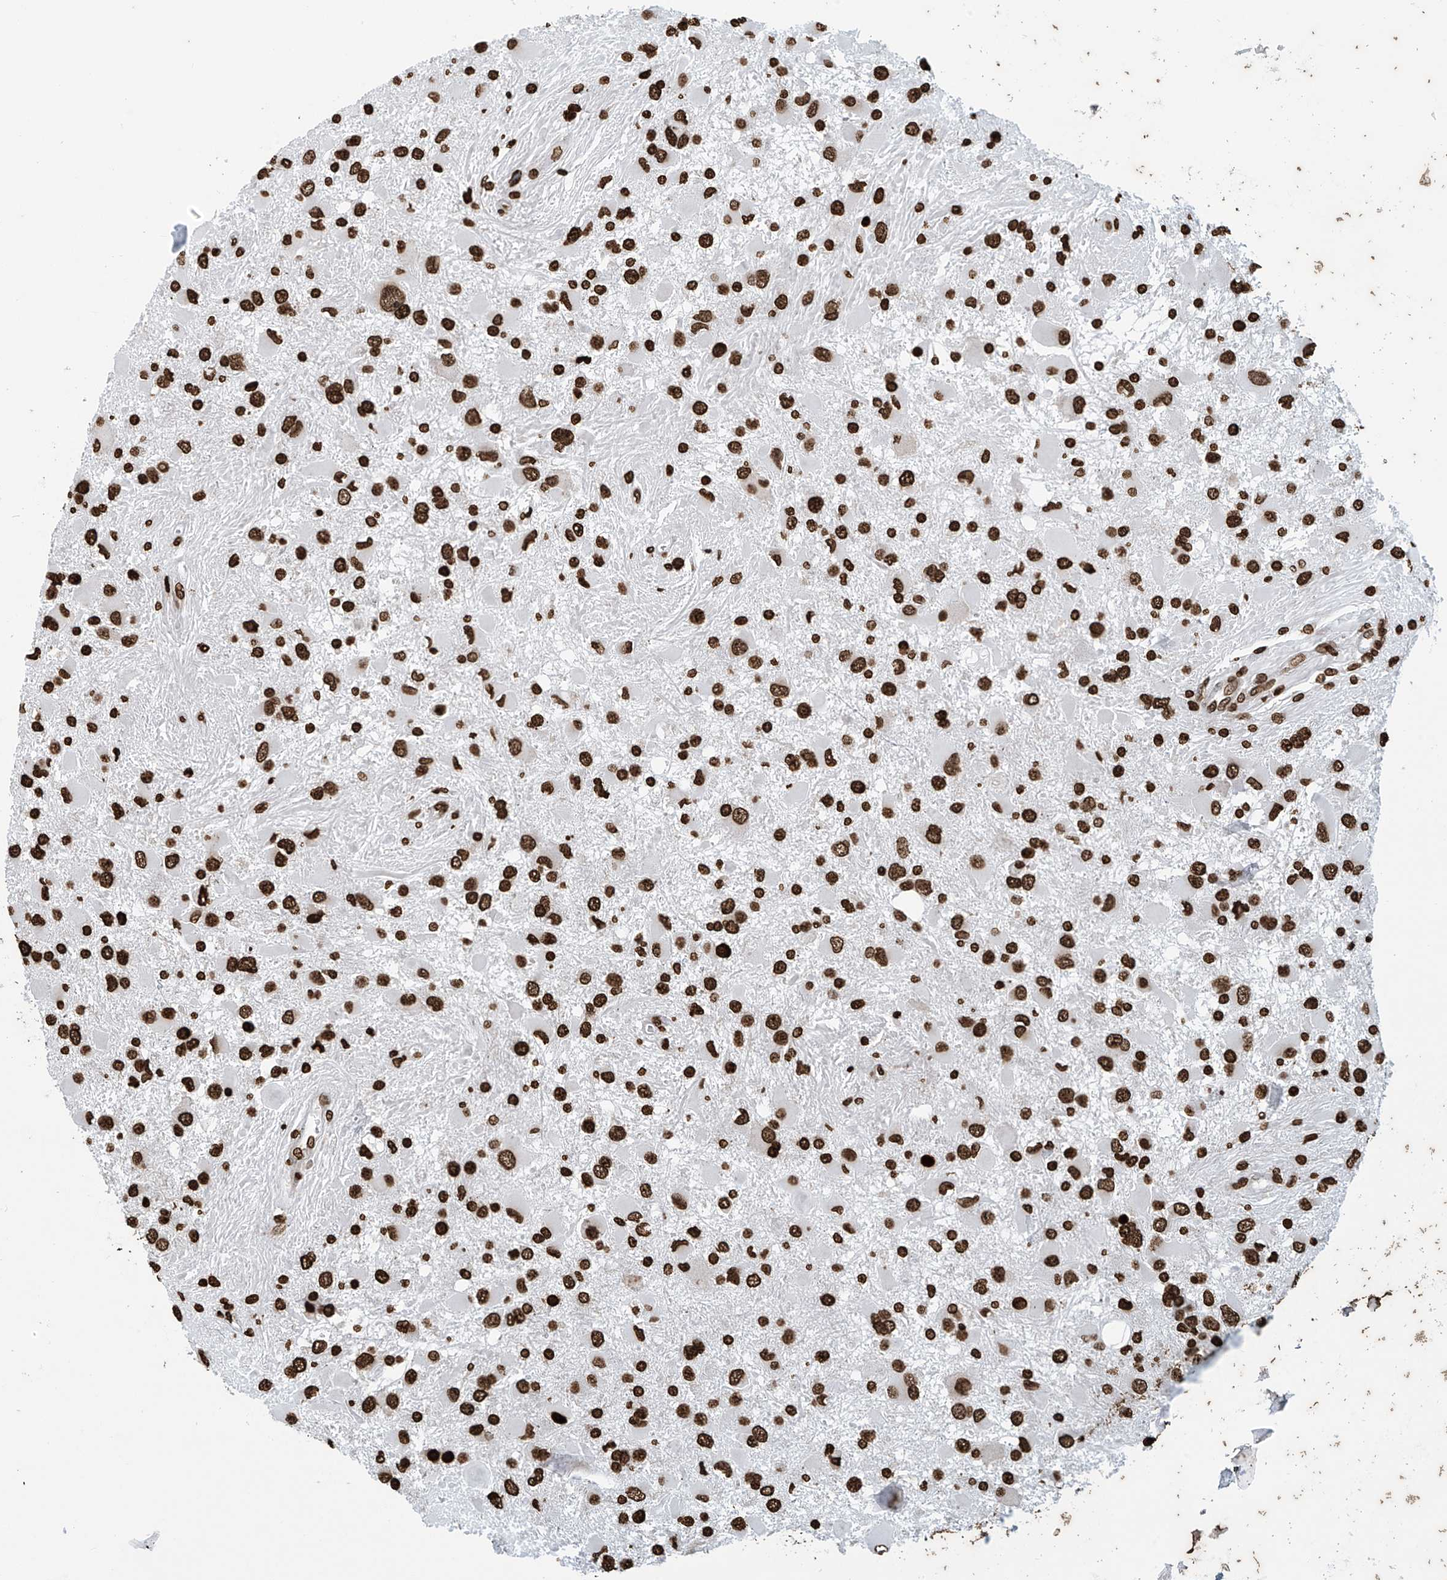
{"staining": {"intensity": "strong", "quantity": ">75%", "location": "nuclear"}, "tissue": "glioma", "cell_type": "Tumor cells", "image_type": "cancer", "snomed": [{"axis": "morphology", "description": "Glioma, malignant, High grade"}, {"axis": "topography", "description": "Brain"}], "caption": "A brown stain highlights strong nuclear expression of a protein in glioma tumor cells.", "gene": "DPPA2", "patient": {"sex": "male", "age": 53}}